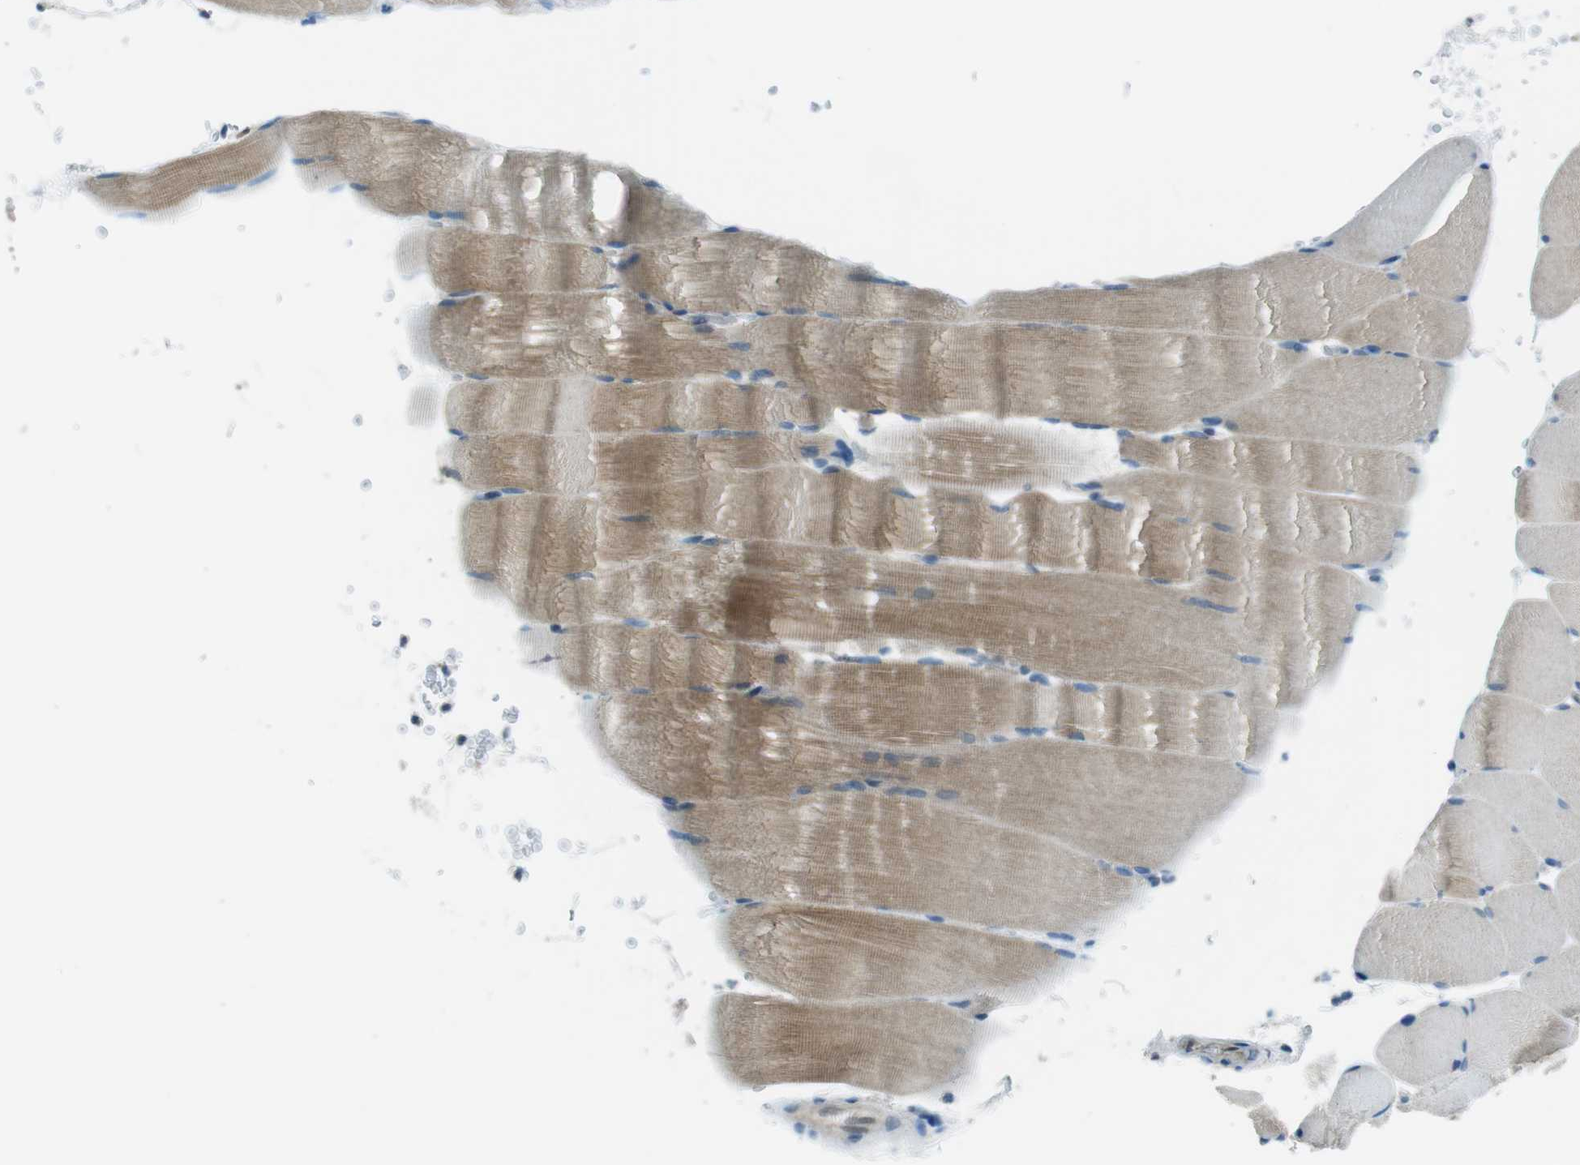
{"staining": {"intensity": "moderate", "quantity": "25%-75%", "location": "cytoplasmic/membranous"}, "tissue": "skeletal muscle", "cell_type": "Myocytes", "image_type": "normal", "snomed": [{"axis": "morphology", "description": "Normal tissue, NOS"}, {"axis": "topography", "description": "Skeletal muscle"}], "caption": "Protein expression analysis of benign human skeletal muscle reveals moderate cytoplasmic/membranous positivity in about 25%-75% of myocytes. (DAB (3,3'-diaminobenzidine) IHC, brown staining for protein, blue staining for nuclei).", "gene": "MFAP3", "patient": {"sex": "male", "age": 62}}